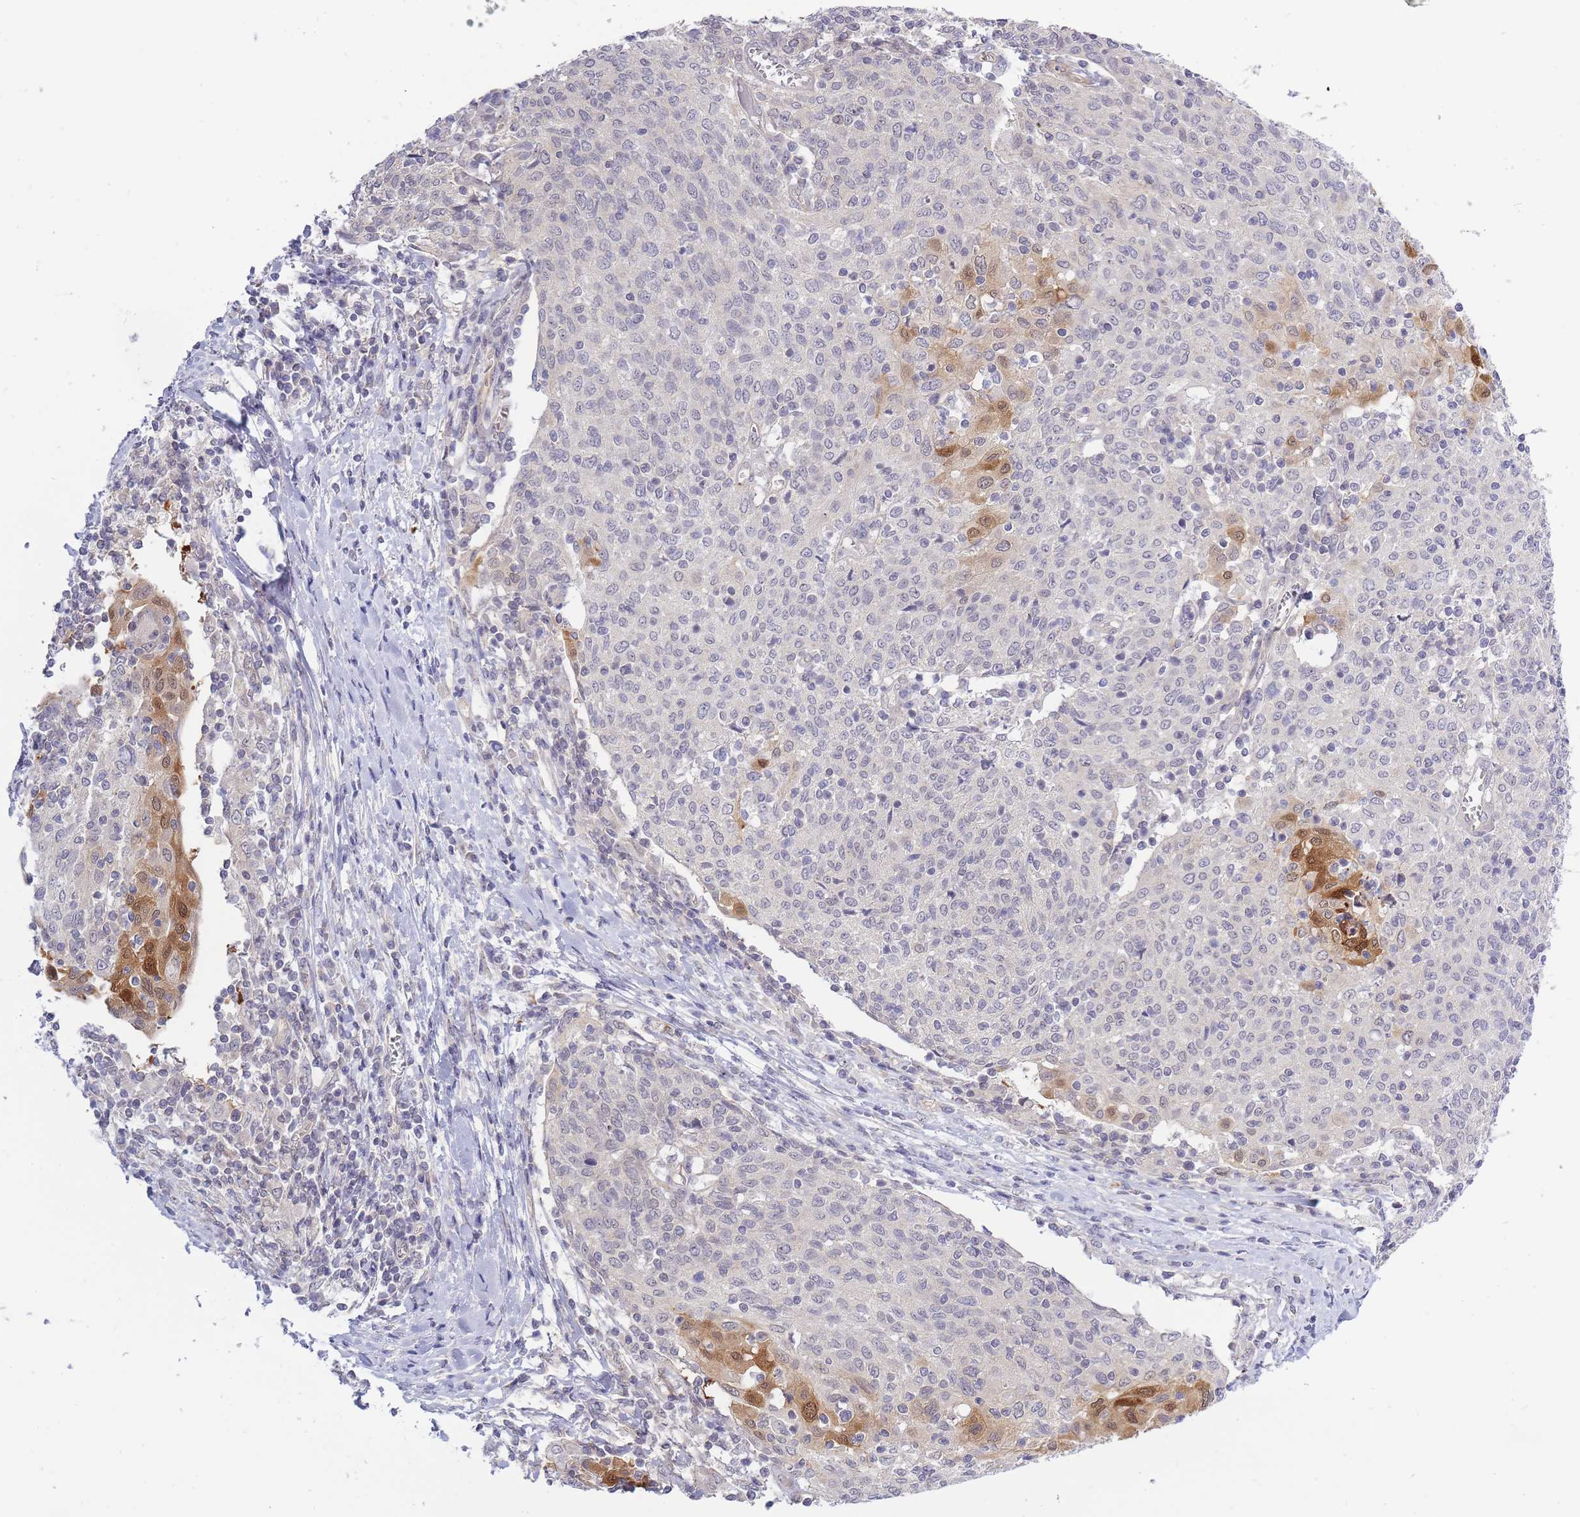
{"staining": {"intensity": "moderate", "quantity": "<25%", "location": "cytoplasmic/membranous,nuclear"}, "tissue": "cervical cancer", "cell_type": "Tumor cells", "image_type": "cancer", "snomed": [{"axis": "morphology", "description": "Squamous cell carcinoma, NOS"}, {"axis": "topography", "description": "Cervix"}], "caption": "The immunohistochemical stain labels moderate cytoplasmic/membranous and nuclear expression in tumor cells of cervical cancer (squamous cell carcinoma) tissue.", "gene": "C19orf25", "patient": {"sex": "female", "age": 52}}